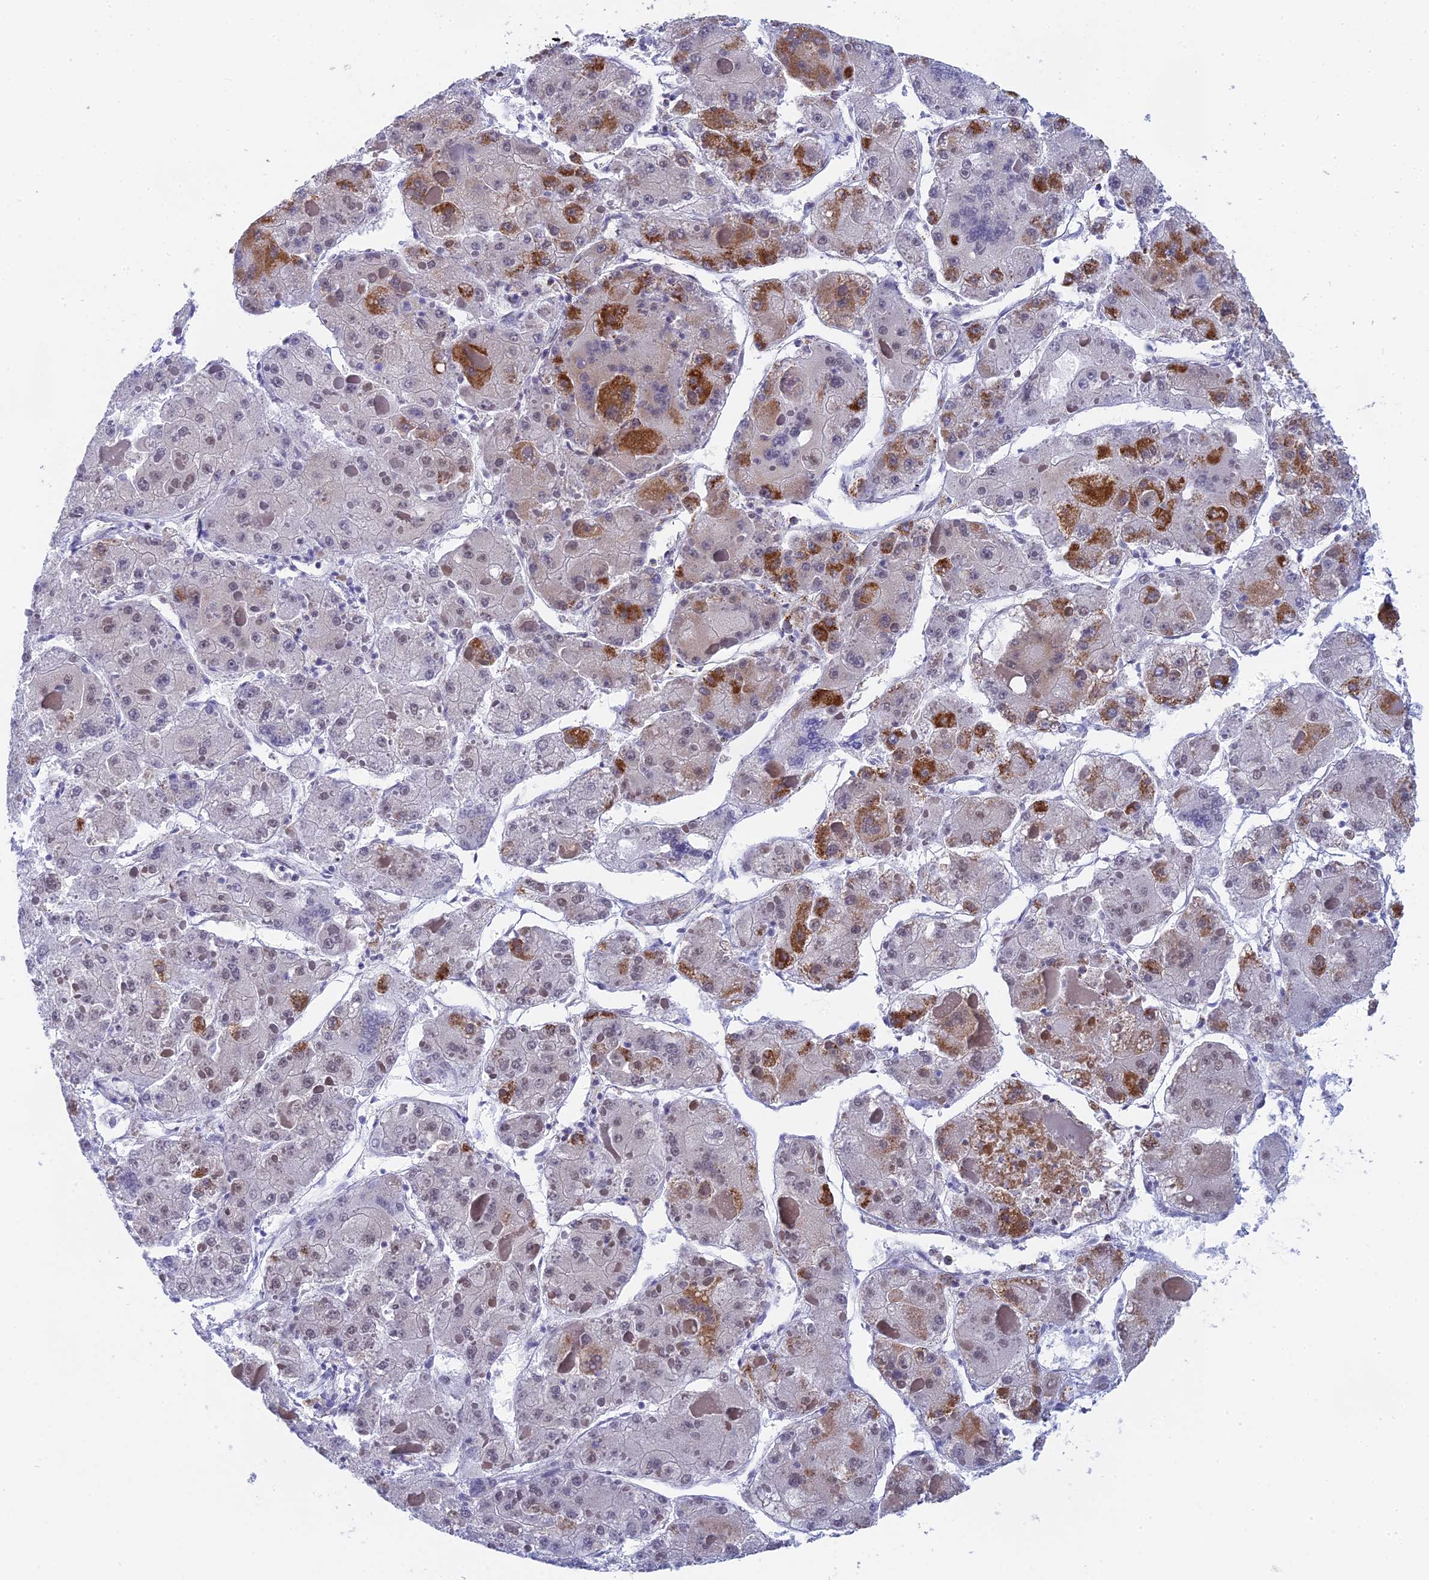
{"staining": {"intensity": "strong", "quantity": "<25%", "location": "cytoplasmic/membranous"}, "tissue": "liver cancer", "cell_type": "Tumor cells", "image_type": "cancer", "snomed": [{"axis": "morphology", "description": "Carcinoma, Hepatocellular, NOS"}, {"axis": "topography", "description": "Liver"}], "caption": "The histopathology image exhibits immunohistochemical staining of liver cancer. There is strong cytoplasmic/membranous staining is present in approximately <25% of tumor cells.", "gene": "CDC16", "patient": {"sex": "female", "age": 73}}